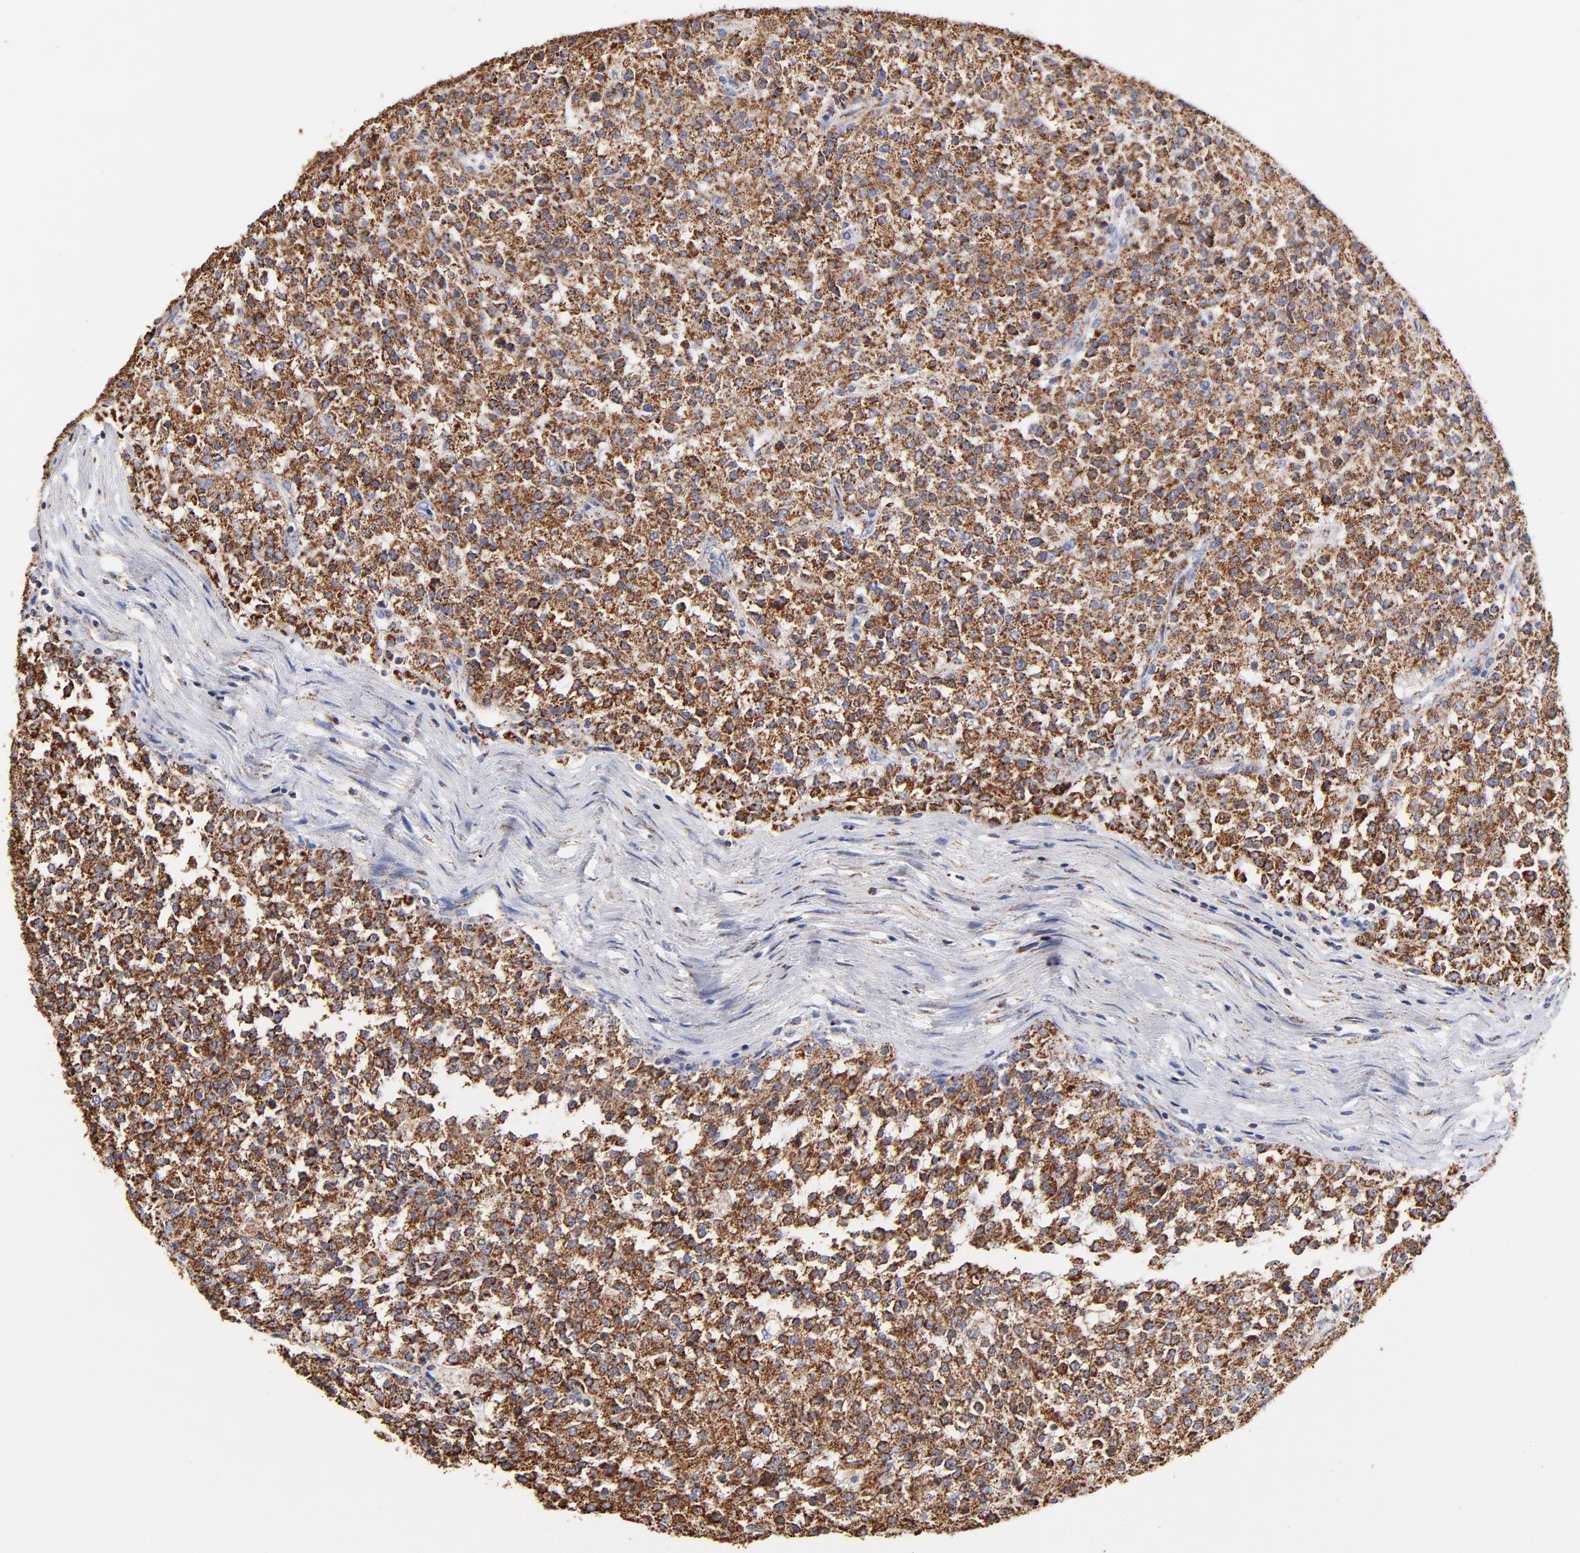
{"staining": {"intensity": "strong", "quantity": ">75%", "location": "cytoplasmic/membranous"}, "tissue": "testis cancer", "cell_type": "Tumor cells", "image_type": "cancer", "snomed": [{"axis": "morphology", "description": "Seminoma, NOS"}, {"axis": "topography", "description": "Testis"}], "caption": "Immunohistochemical staining of testis seminoma shows high levels of strong cytoplasmic/membranous protein expression in approximately >75% of tumor cells. The staining was performed using DAB, with brown indicating positive protein expression. Nuclei are stained blue with hematoxylin.", "gene": "PHB1", "patient": {"sex": "male", "age": 59}}